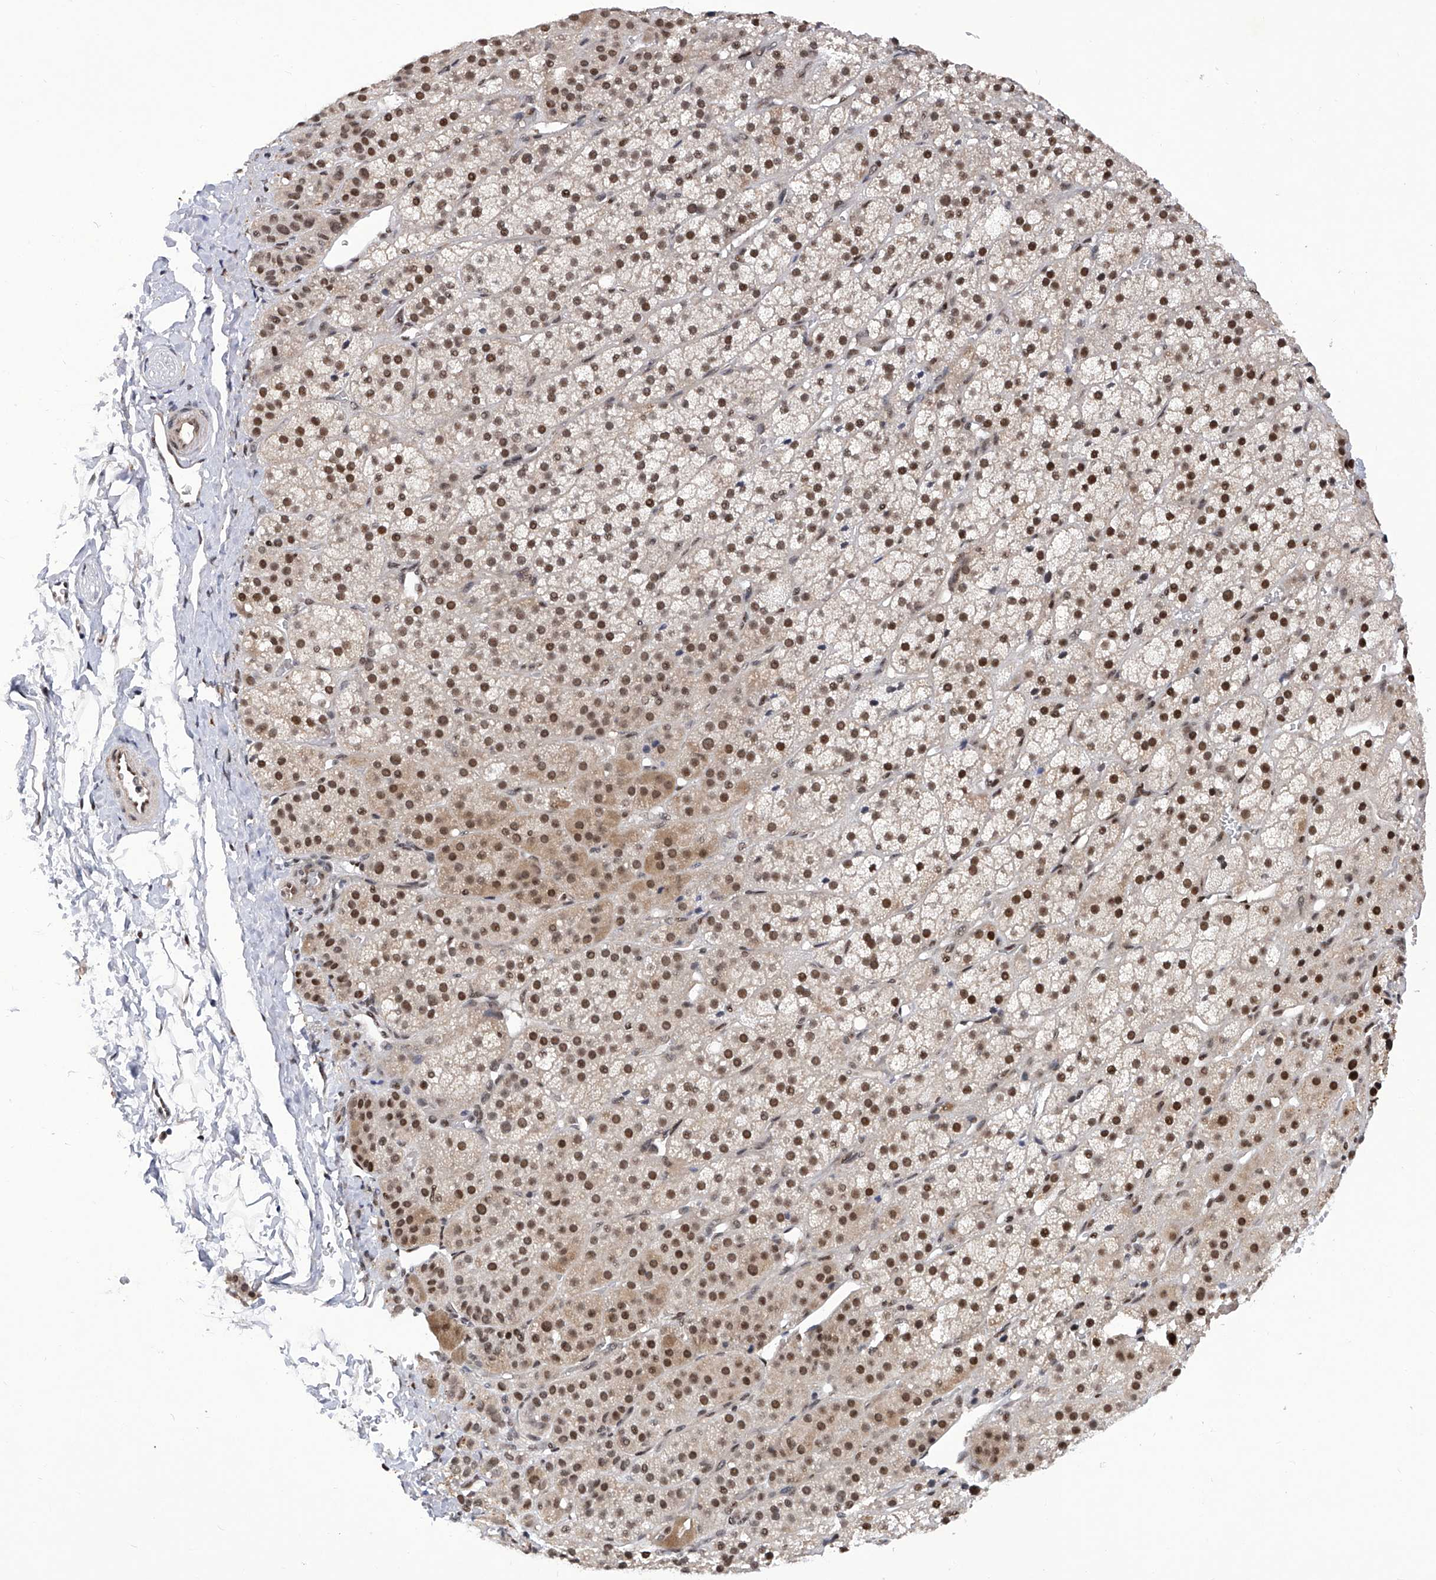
{"staining": {"intensity": "moderate", "quantity": "25%-75%", "location": "cytoplasmic/membranous,nuclear"}, "tissue": "adrenal gland", "cell_type": "Glandular cells", "image_type": "normal", "snomed": [{"axis": "morphology", "description": "Normal tissue, NOS"}, {"axis": "topography", "description": "Adrenal gland"}], "caption": "The immunohistochemical stain labels moderate cytoplasmic/membranous,nuclear expression in glandular cells of unremarkable adrenal gland.", "gene": "RAD54L", "patient": {"sex": "female", "age": 57}}